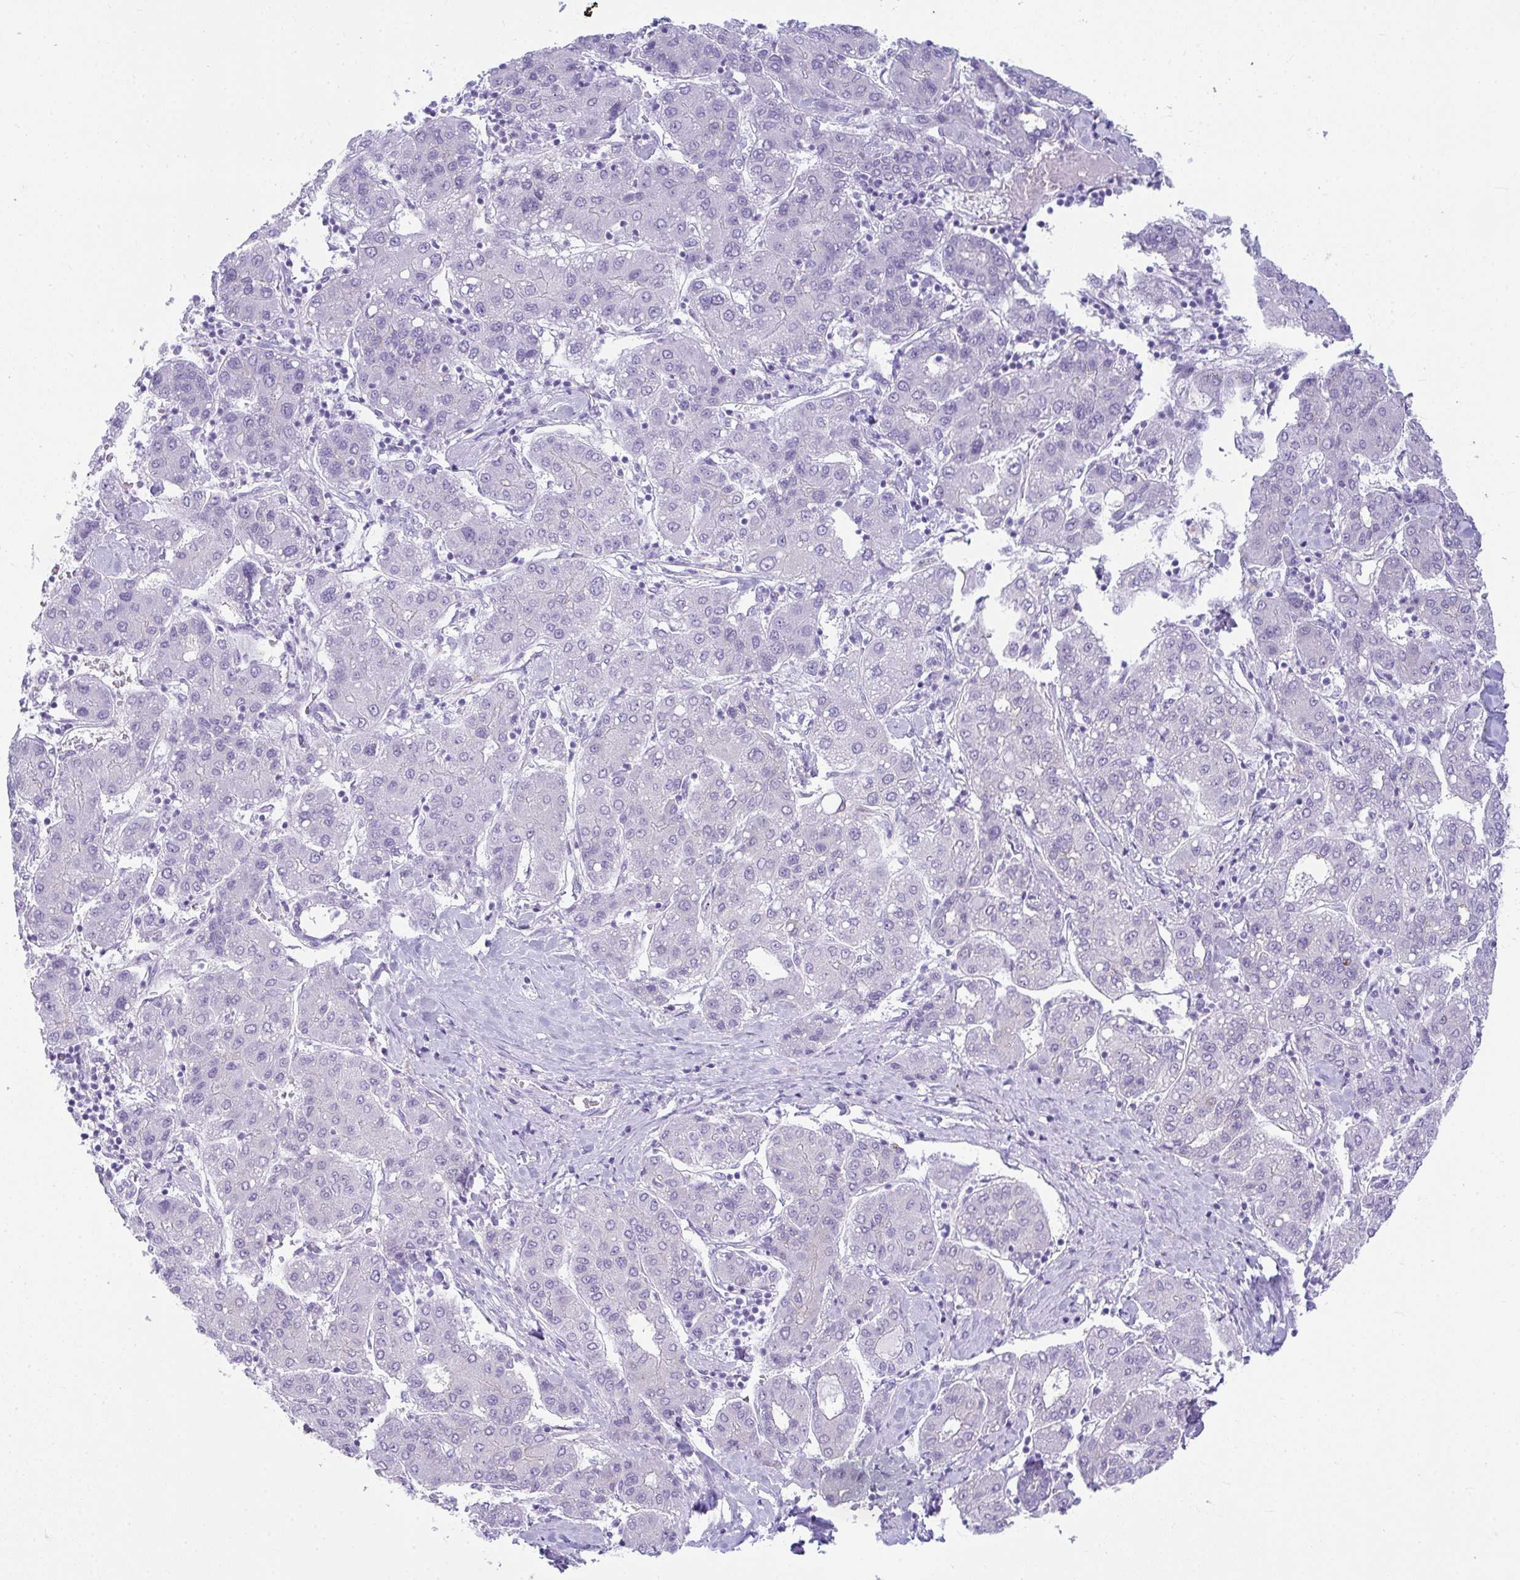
{"staining": {"intensity": "negative", "quantity": "none", "location": "none"}, "tissue": "liver cancer", "cell_type": "Tumor cells", "image_type": "cancer", "snomed": [{"axis": "morphology", "description": "Carcinoma, Hepatocellular, NOS"}, {"axis": "topography", "description": "Liver"}], "caption": "Tumor cells are negative for protein expression in human liver cancer (hepatocellular carcinoma). (Stains: DAB immunohistochemistry with hematoxylin counter stain, Microscopy: brightfield microscopy at high magnification).", "gene": "RASL10A", "patient": {"sex": "male", "age": 65}}